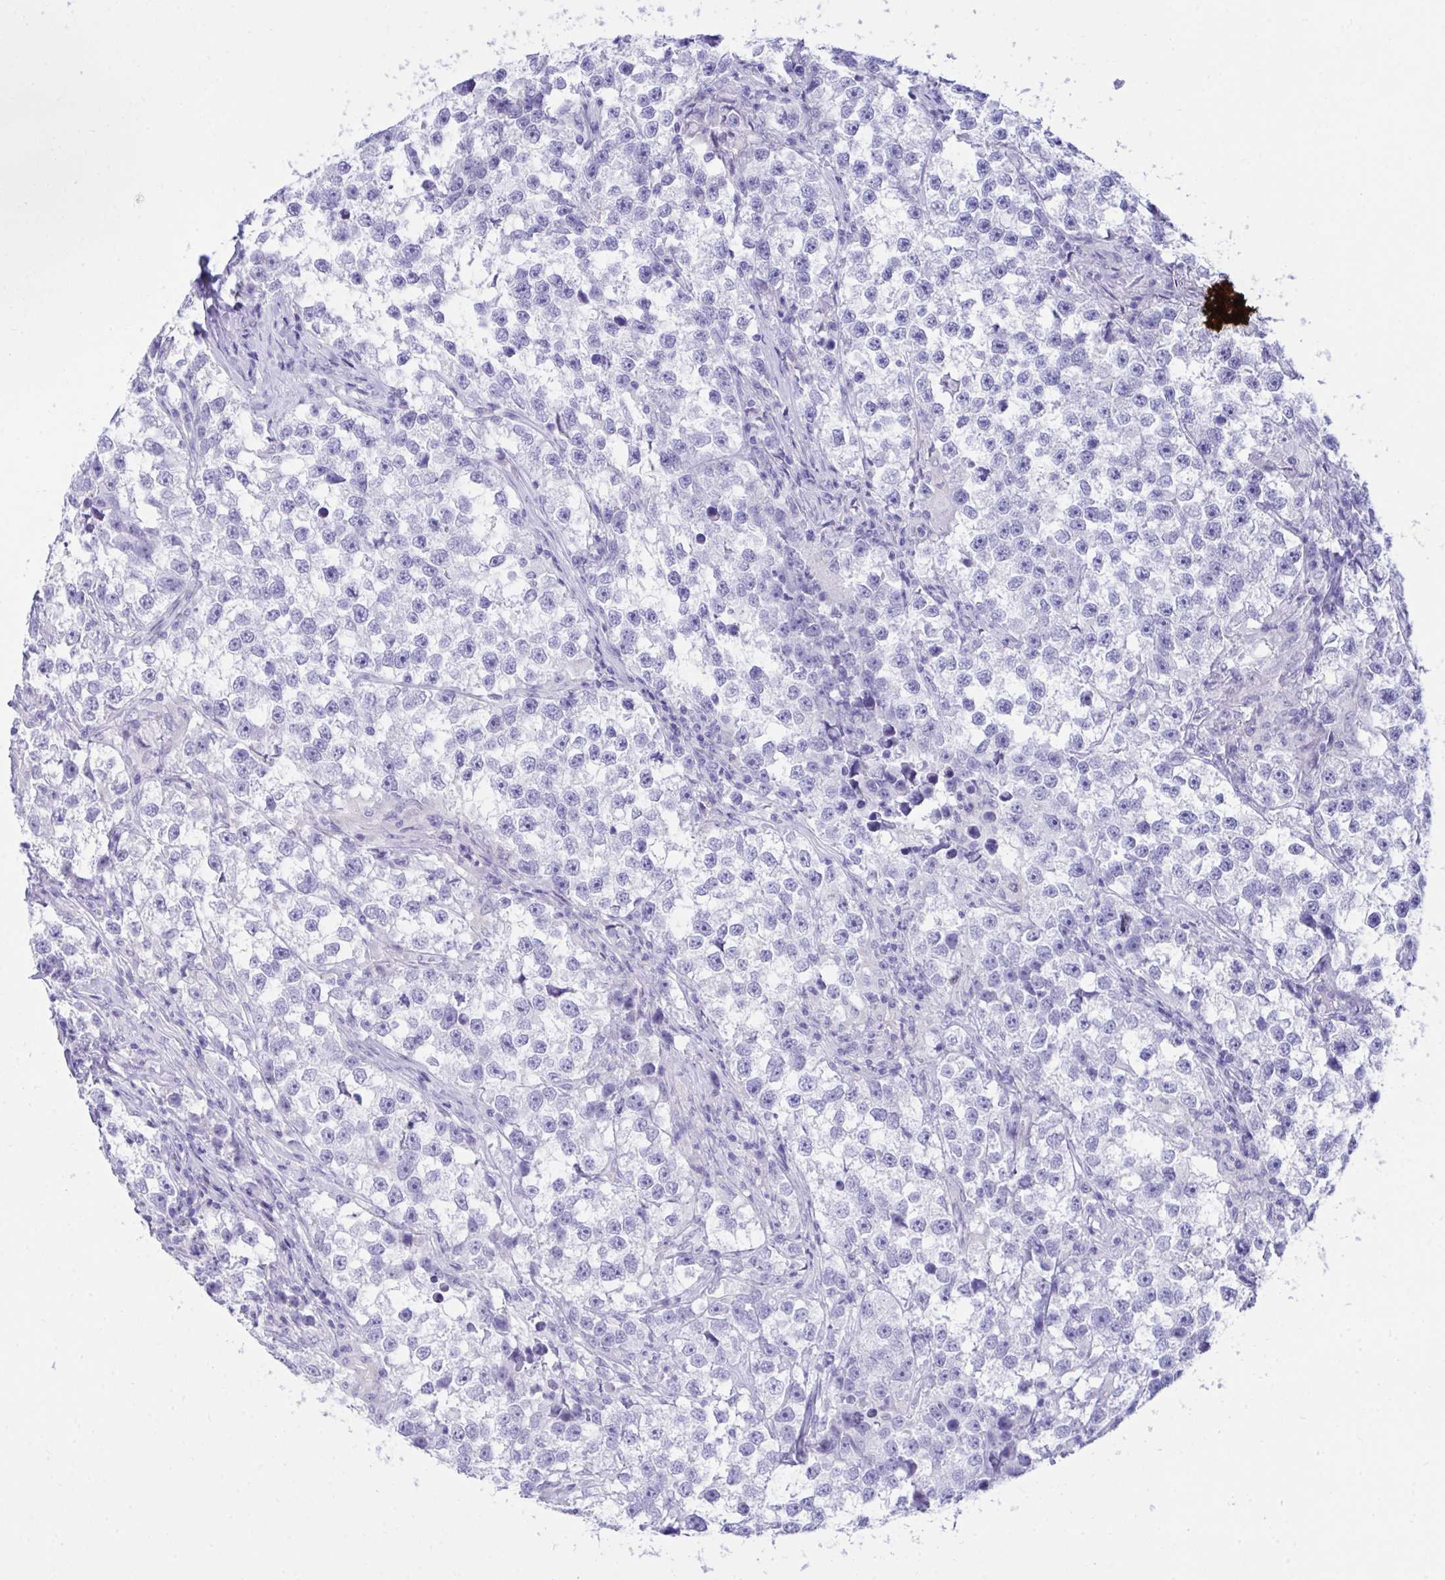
{"staining": {"intensity": "negative", "quantity": "none", "location": "none"}, "tissue": "testis cancer", "cell_type": "Tumor cells", "image_type": "cancer", "snomed": [{"axis": "morphology", "description": "Seminoma, NOS"}, {"axis": "topography", "description": "Testis"}], "caption": "This is an immunohistochemistry histopathology image of human testis cancer (seminoma). There is no positivity in tumor cells.", "gene": "PGM2L1", "patient": {"sex": "male", "age": 46}}